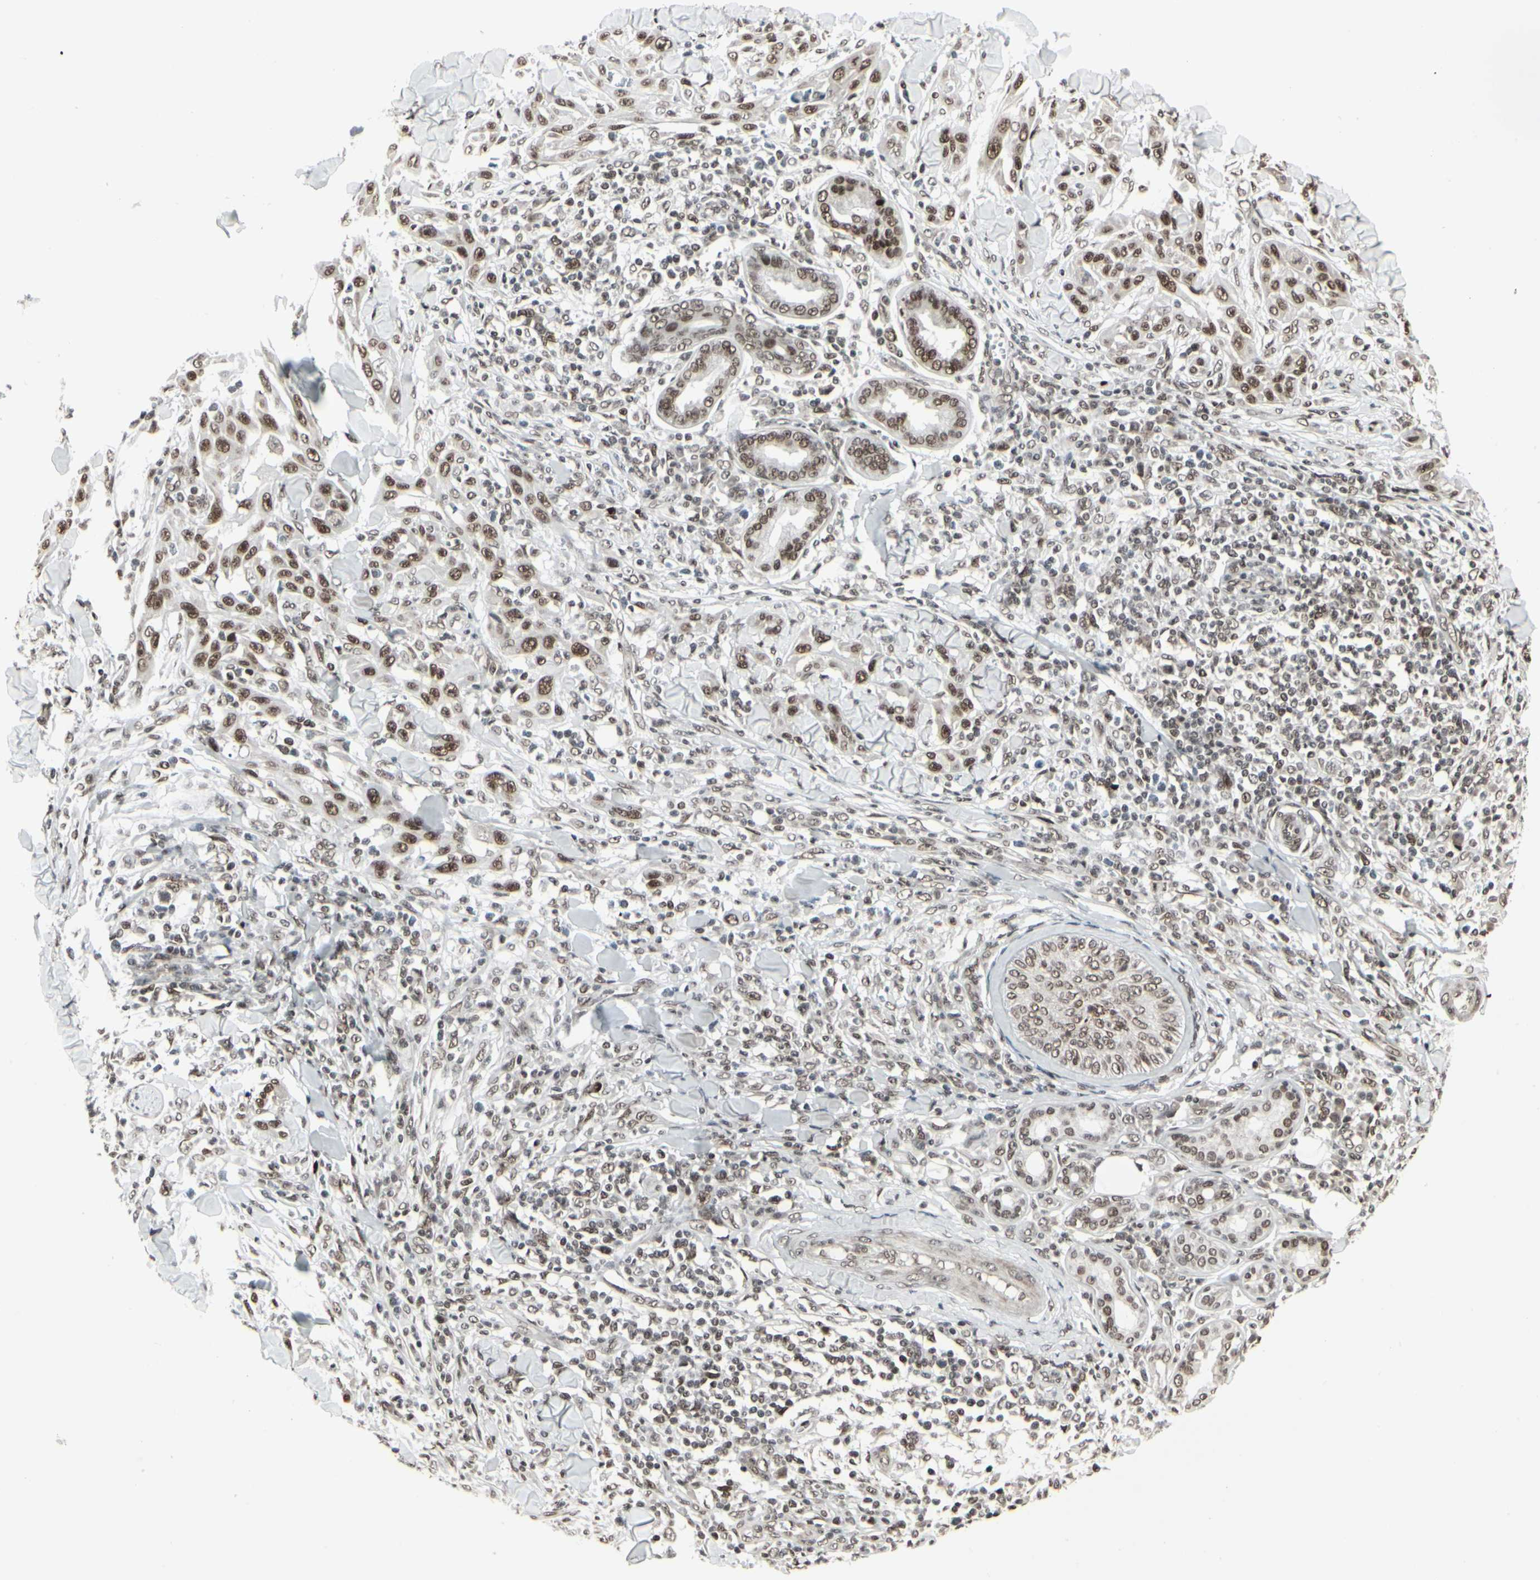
{"staining": {"intensity": "moderate", "quantity": ">75%", "location": "nuclear"}, "tissue": "skin cancer", "cell_type": "Tumor cells", "image_type": "cancer", "snomed": [{"axis": "morphology", "description": "Squamous cell carcinoma, NOS"}, {"axis": "topography", "description": "Skin"}], "caption": "A high-resolution histopathology image shows immunohistochemistry staining of skin cancer (squamous cell carcinoma), which displays moderate nuclear positivity in about >75% of tumor cells.", "gene": "HMG20A", "patient": {"sex": "male", "age": 24}}